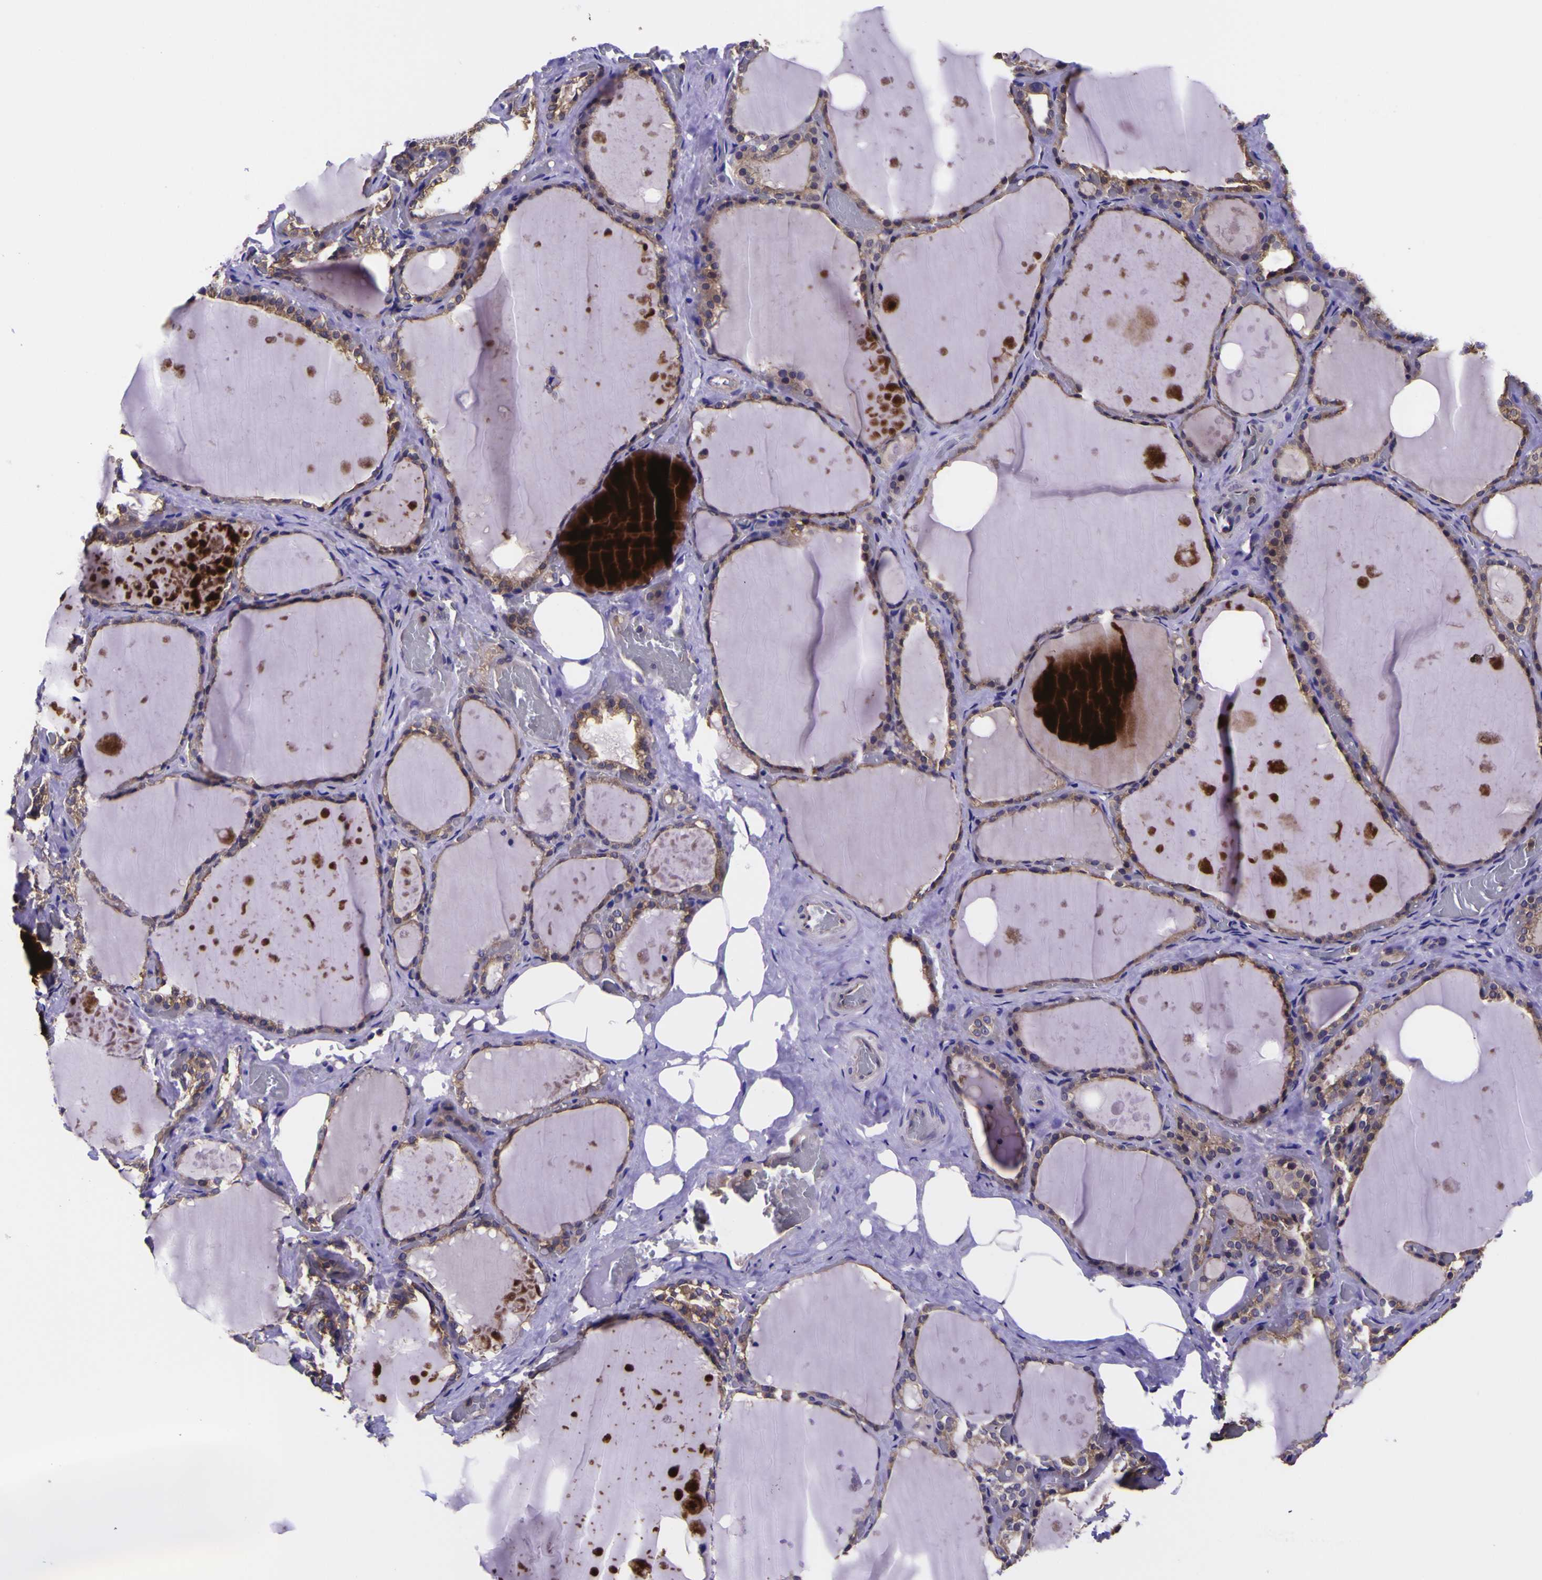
{"staining": {"intensity": "moderate", "quantity": "25%-75%", "location": "cytoplasmic/membranous"}, "tissue": "thyroid gland", "cell_type": "Glandular cells", "image_type": "normal", "snomed": [{"axis": "morphology", "description": "Normal tissue, NOS"}, {"axis": "topography", "description": "Thyroid gland"}], "caption": "Immunohistochemical staining of normal thyroid gland displays medium levels of moderate cytoplasmic/membranous expression in about 25%-75% of glandular cells.", "gene": "MAPK14", "patient": {"sex": "male", "age": 61}}